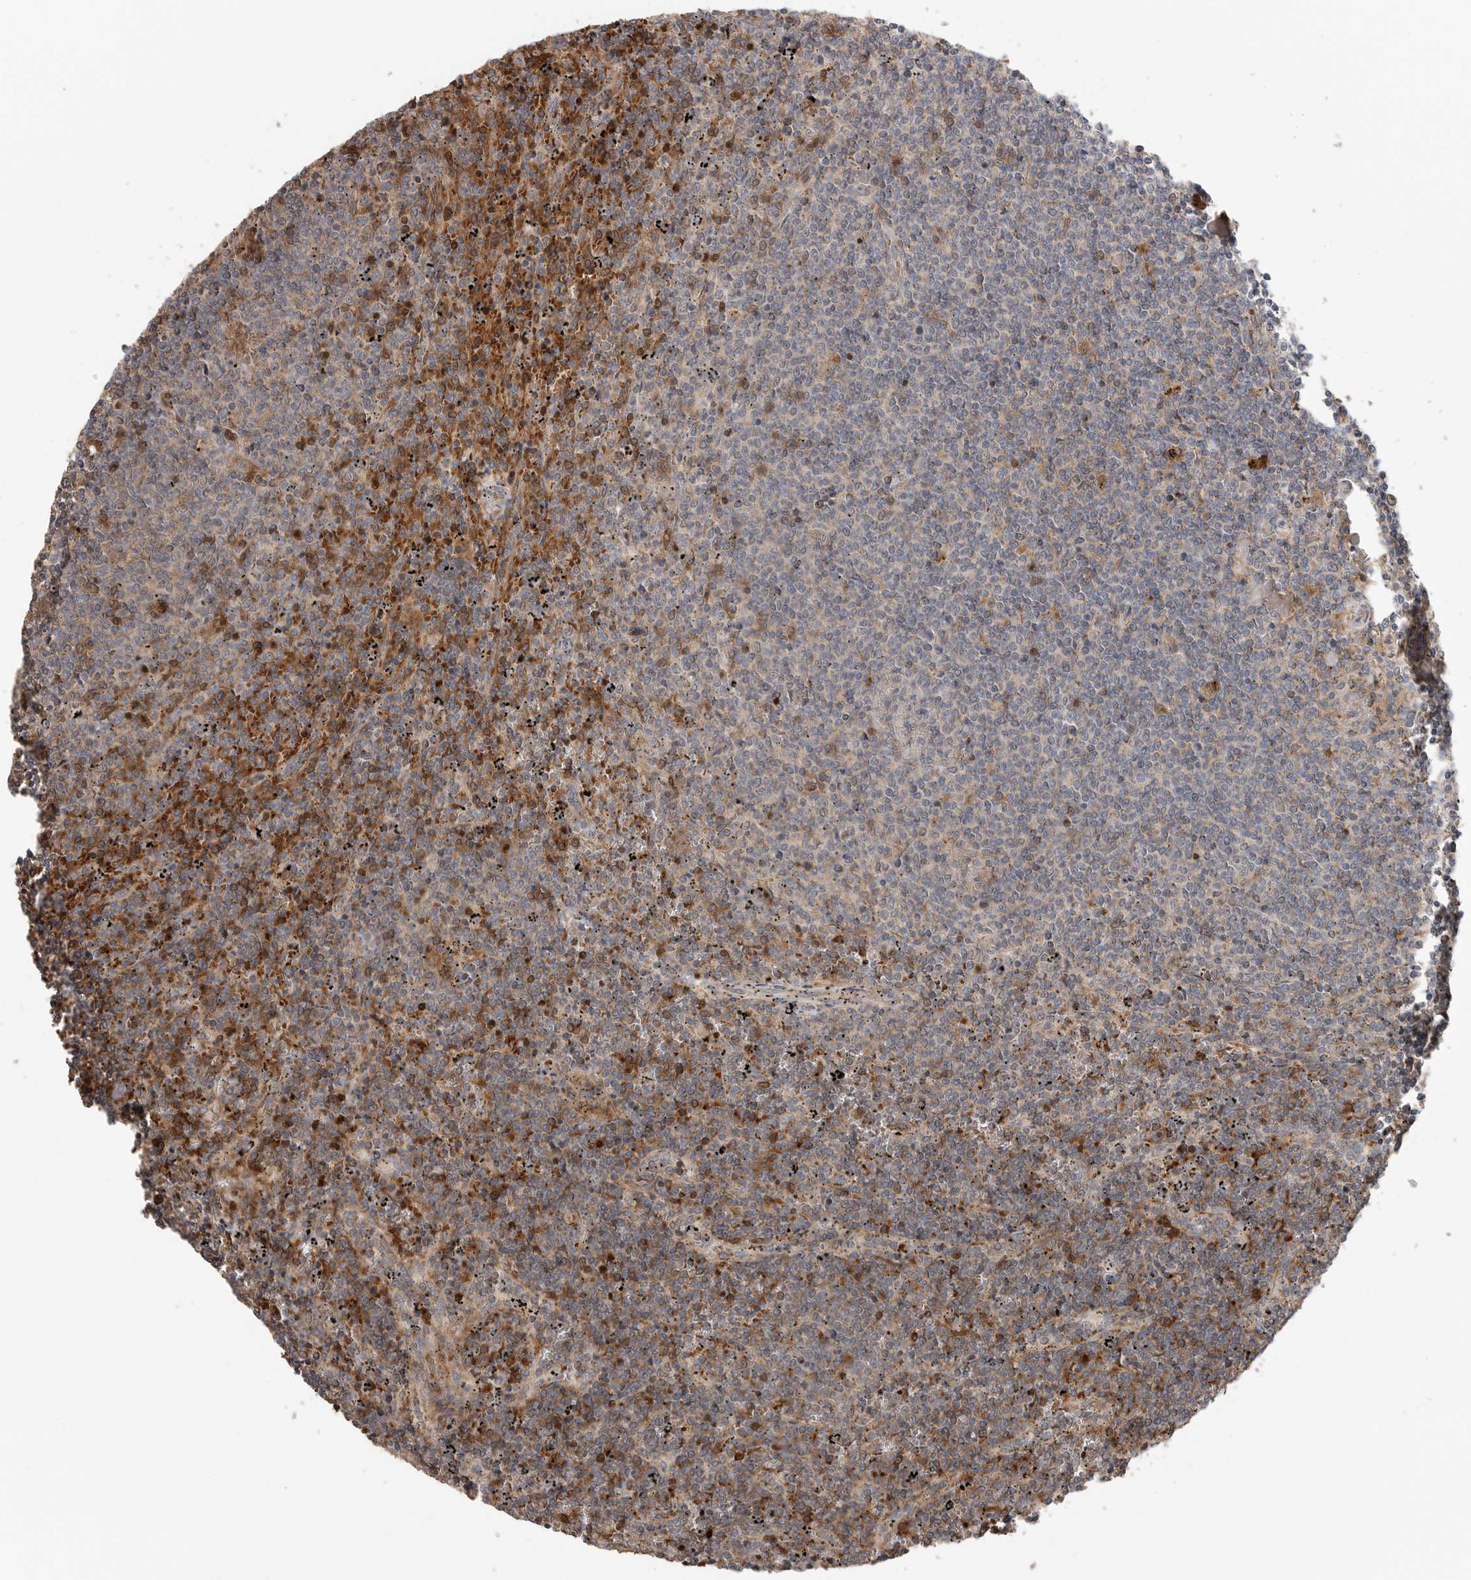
{"staining": {"intensity": "moderate", "quantity": "25%-75%", "location": "cytoplasmic/membranous"}, "tissue": "lymphoma", "cell_type": "Tumor cells", "image_type": "cancer", "snomed": [{"axis": "morphology", "description": "Malignant lymphoma, non-Hodgkin's type, Low grade"}, {"axis": "topography", "description": "Spleen"}], "caption": "Protein expression analysis of human malignant lymphoma, non-Hodgkin's type (low-grade) reveals moderate cytoplasmic/membranous staining in about 25%-75% of tumor cells.", "gene": "GALNS", "patient": {"sex": "female", "age": 50}}